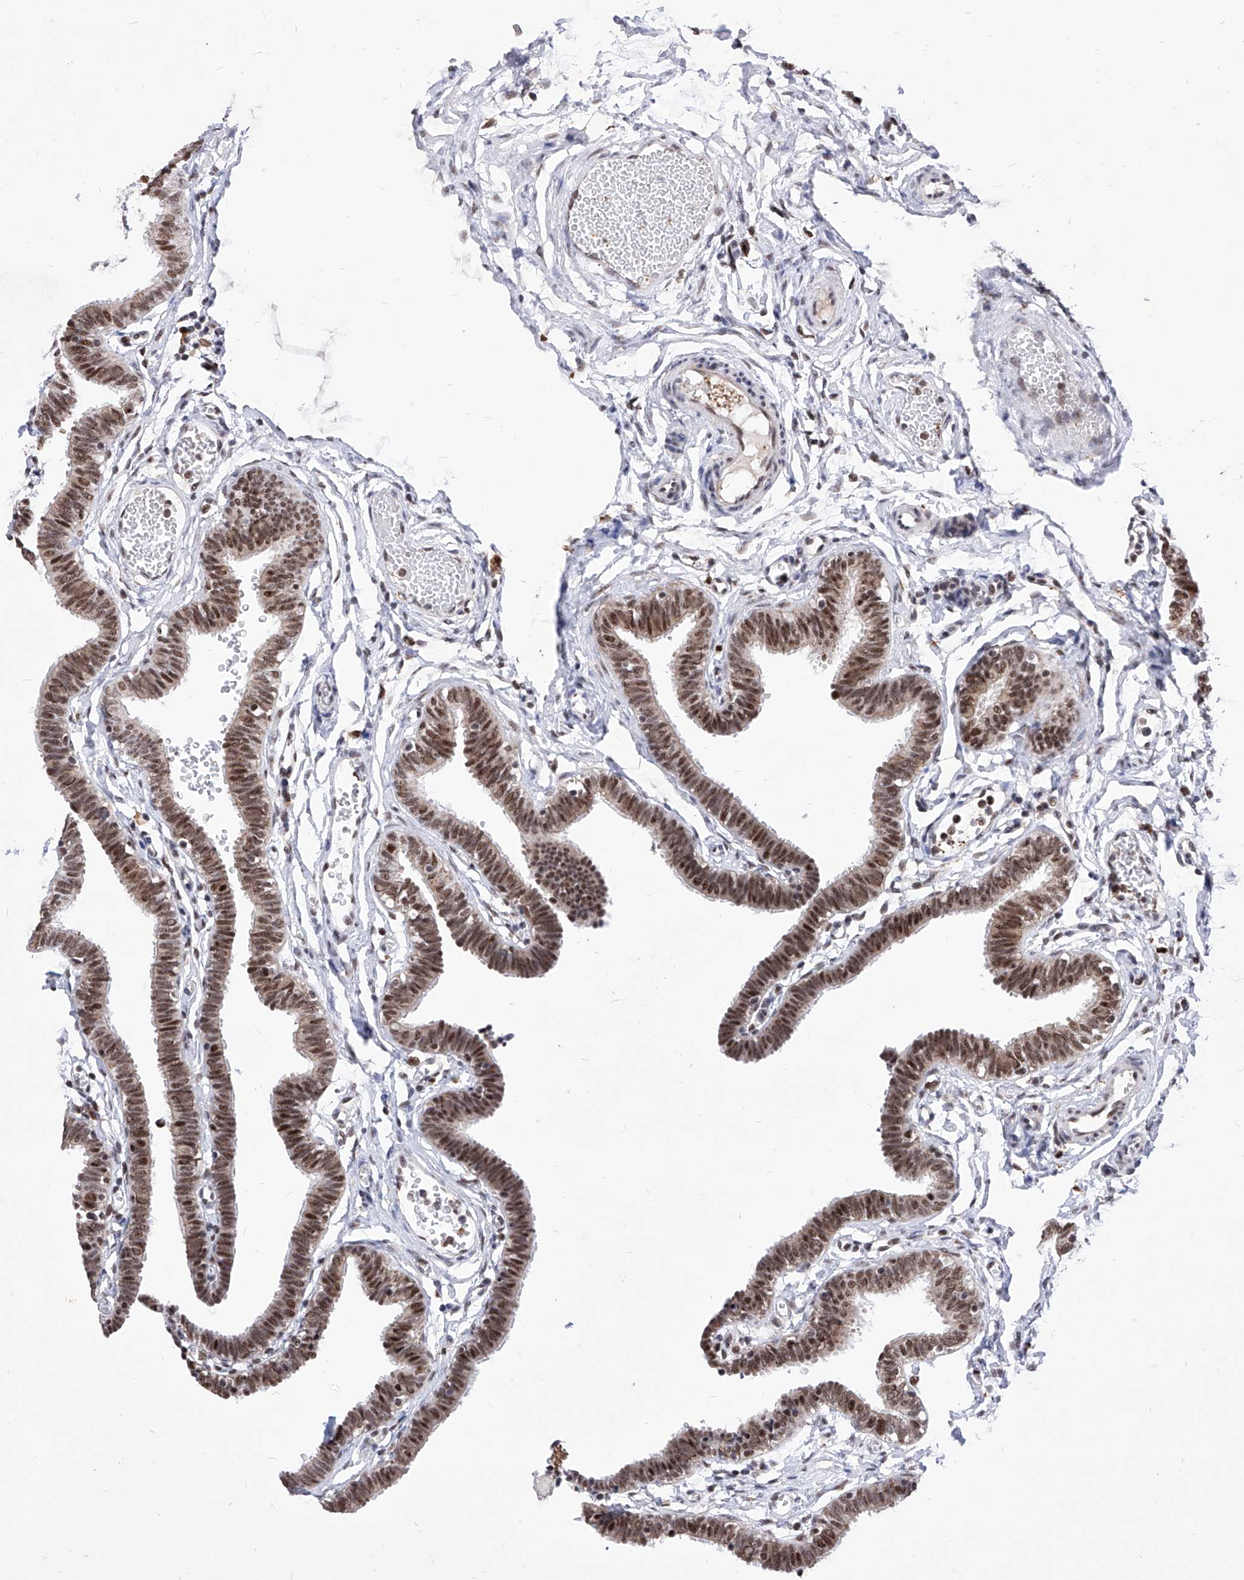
{"staining": {"intensity": "strong", "quantity": ">75%", "location": "cytoplasmic/membranous"}, "tissue": "fallopian tube", "cell_type": "Glandular cells", "image_type": "normal", "snomed": [{"axis": "morphology", "description": "Normal tissue, NOS"}, {"axis": "topography", "description": "Fallopian tube"}, {"axis": "topography", "description": "Ovary"}], "caption": "A micrograph of human fallopian tube stained for a protein reveals strong cytoplasmic/membranous brown staining in glandular cells.", "gene": "PHF5A", "patient": {"sex": "female", "age": 23}}